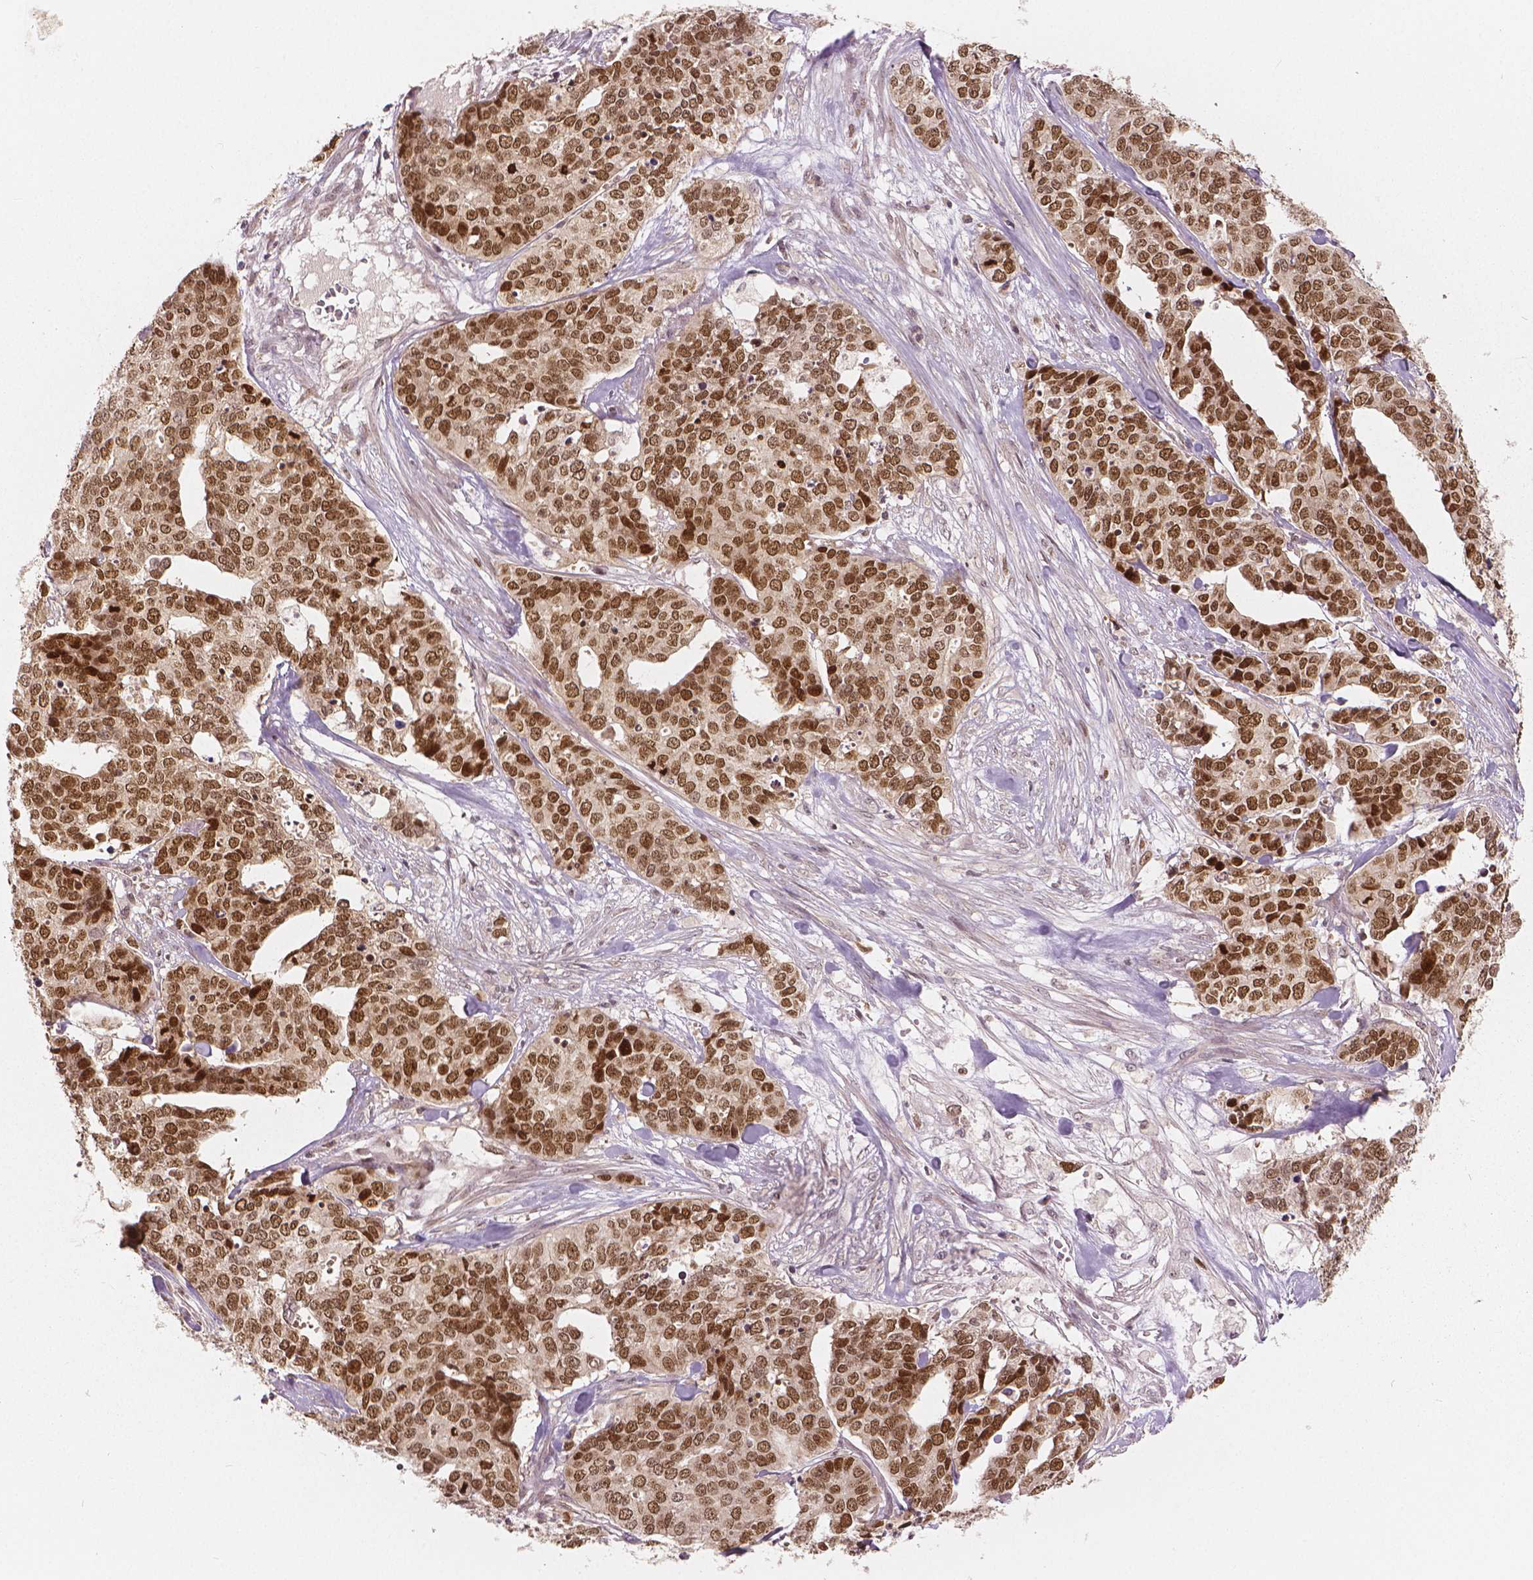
{"staining": {"intensity": "moderate", "quantity": ">75%", "location": "nuclear"}, "tissue": "ovarian cancer", "cell_type": "Tumor cells", "image_type": "cancer", "snomed": [{"axis": "morphology", "description": "Carcinoma, endometroid"}, {"axis": "topography", "description": "Ovary"}], "caption": "Approximately >75% of tumor cells in human ovarian endometroid carcinoma reveal moderate nuclear protein positivity as visualized by brown immunohistochemical staining.", "gene": "NSD2", "patient": {"sex": "female", "age": 65}}